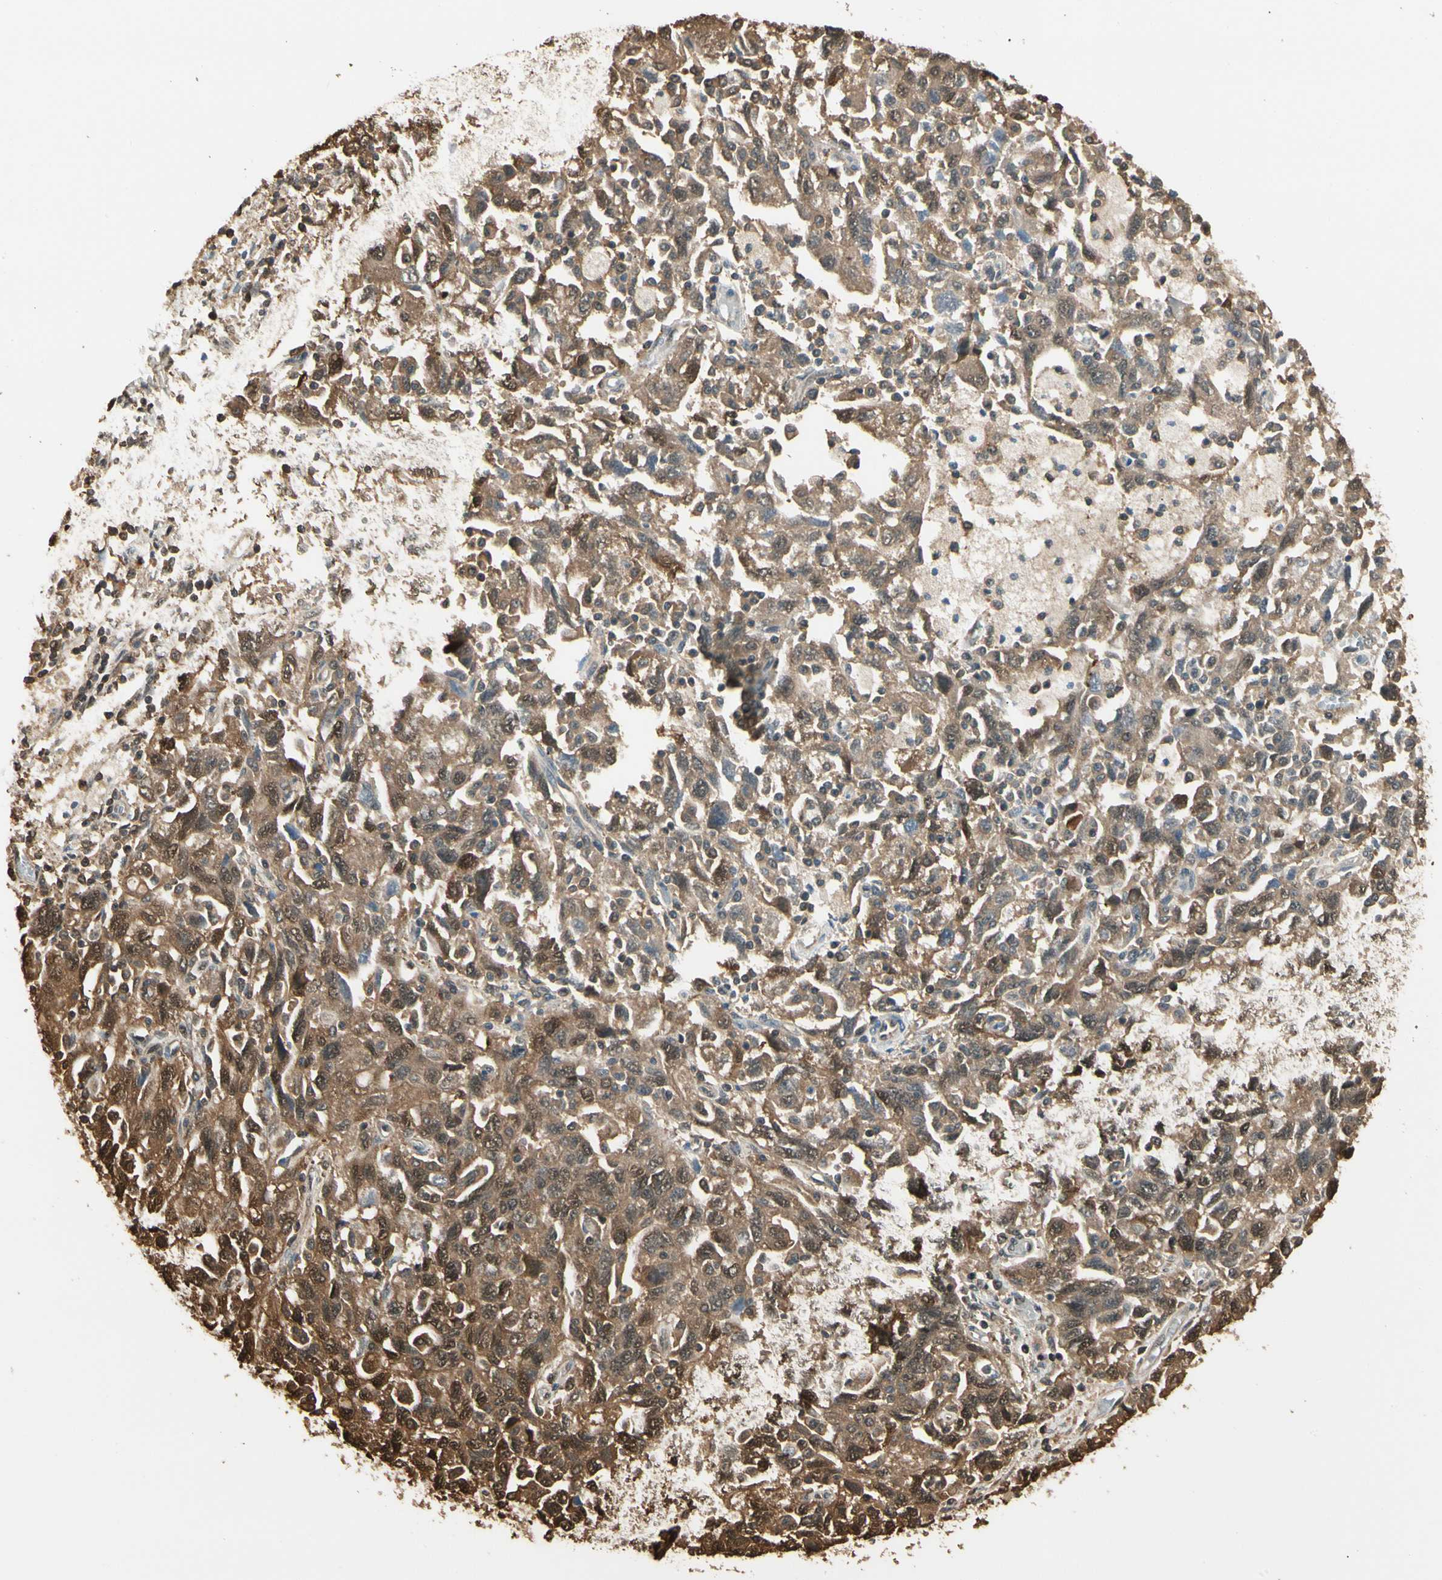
{"staining": {"intensity": "moderate", "quantity": ">75%", "location": "cytoplasmic/membranous,nuclear"}, "tissue": "ovarian cancer", "cell_type": "Tumor cells", "image_type": "cancer", "snomed": [{"axis": "morphology", "description": "Carcinoma, NOS"}, {"axis": "morphology", "description": "Cystadenocarcinoma, serous, NOS"}, {"axis": "topography", "description": "Ovary"}], "caption": "Immunohistochemistry (IHC) photomicrograph of ovarian cancer (serous cystadenocarcinoma) stained for a protein (brown), which reveals medium levels of moderate cytoplasmic/membranous and nuclear positivity in about >75% of tumor cells.", "gene": "YWHAE", "patient": {"sex": "female", "age": 69}}